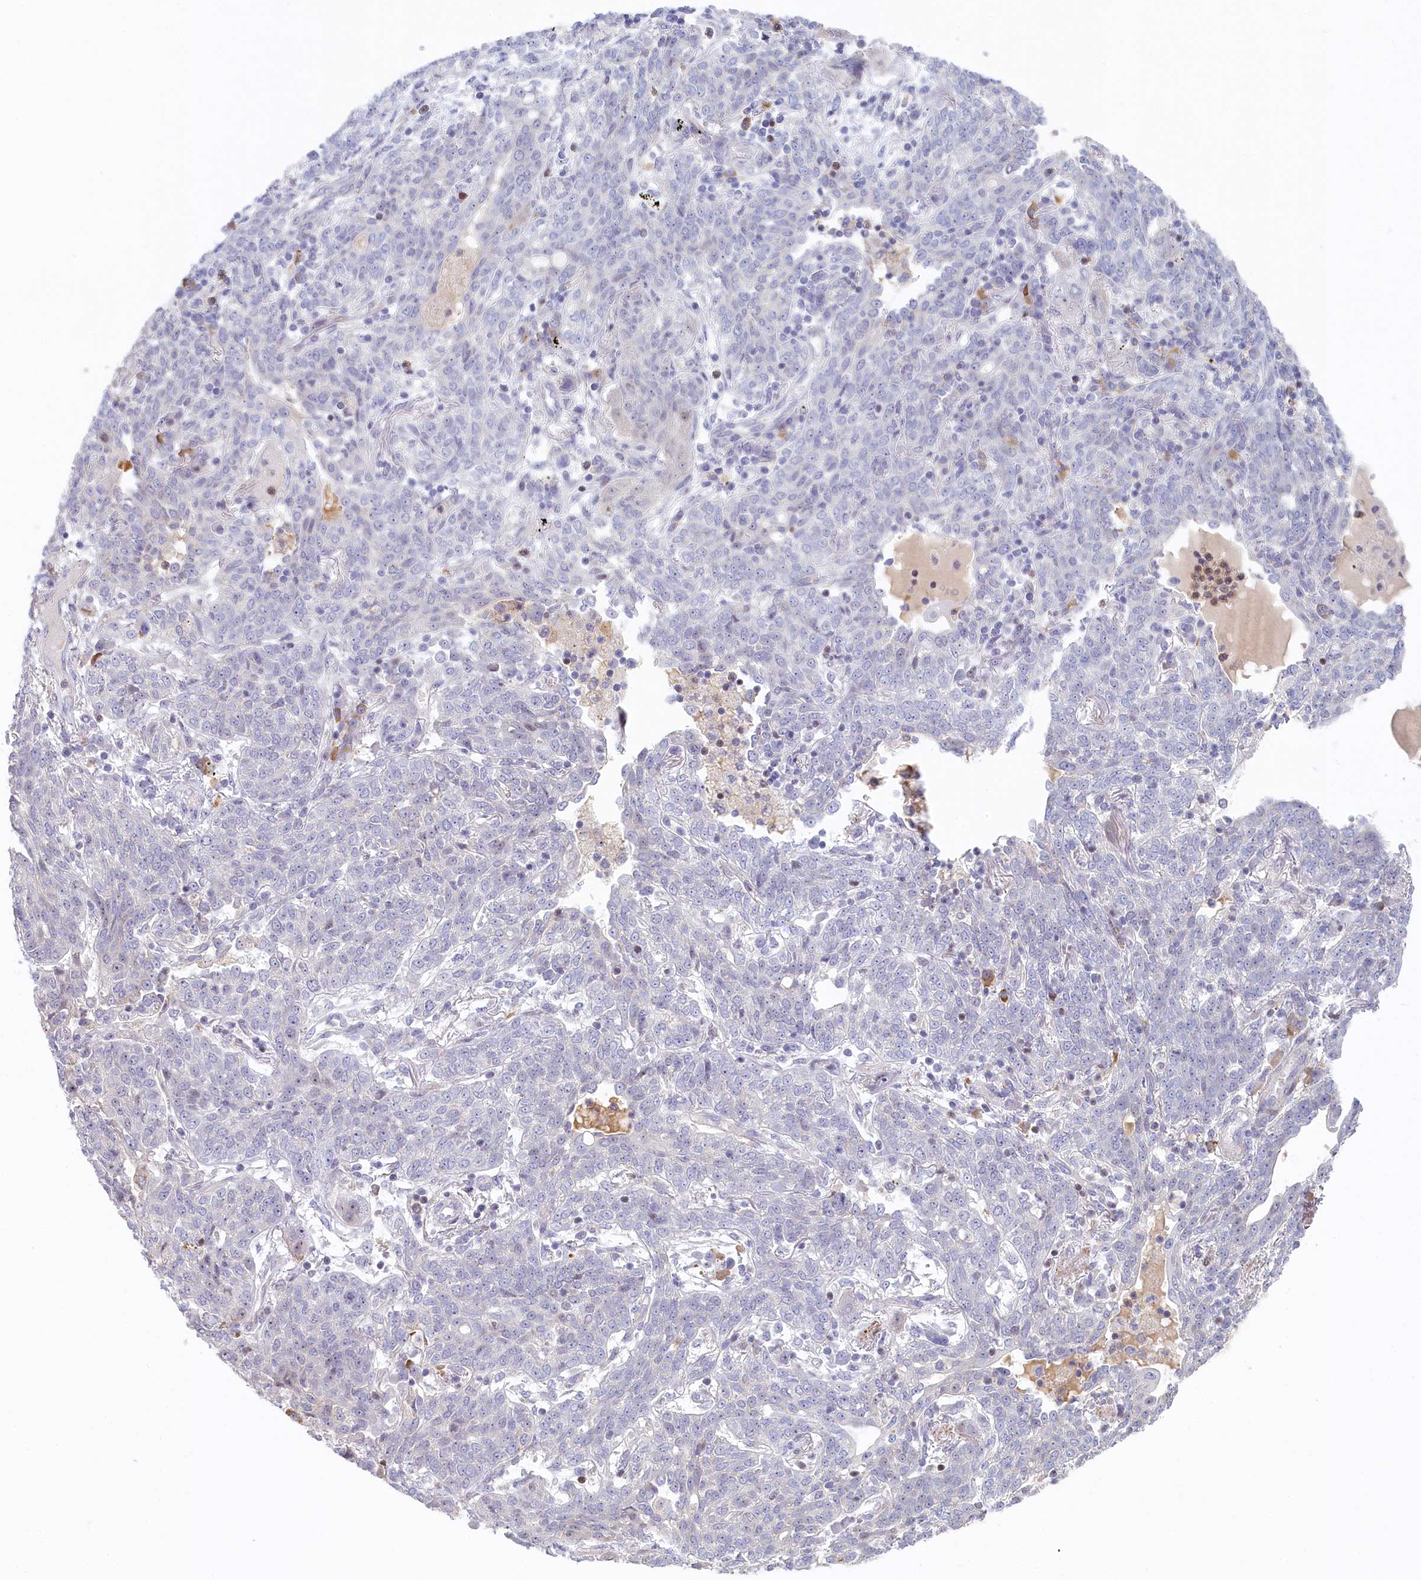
{"staining": {"intensity": "negative", "quantity": "none", "location": "none"}, "tissue": "lung cancer", "cell_type": "Tumor cells", "image_type": "cancer", "snomed": [{"axis": "morphology", "description": "Squamous cell carcinoma, NOS"}, {"axis": "topography", "description": "Lung"}], "caption": "This is an immunohistochemistry histopathology image of human squamous cell carcinoma (lung). There is no expression in tumor cells.", "gene": "INTS4", "patient": {"sex": "female", "age": 70}}